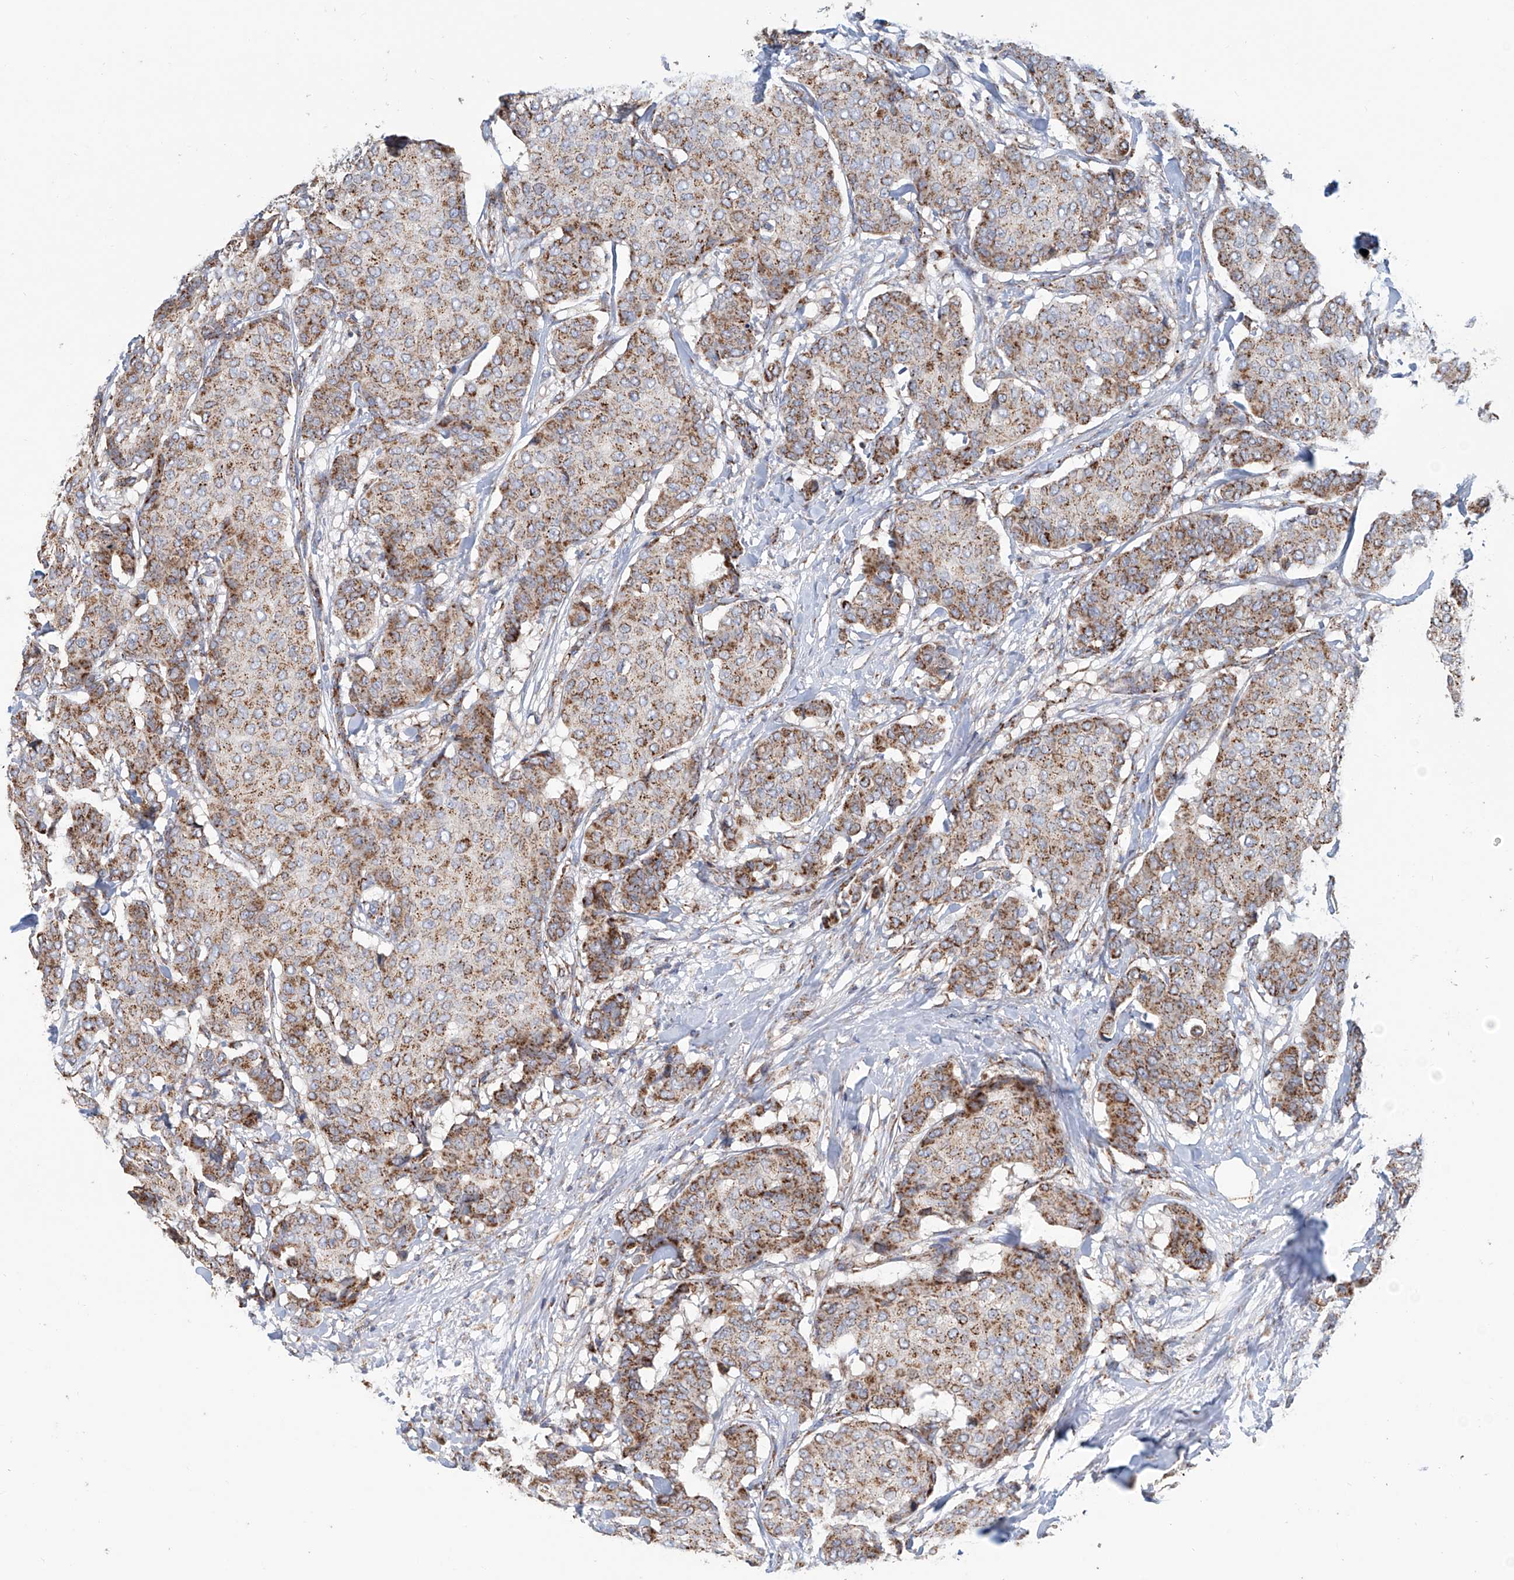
{"staining": {"intensity": "moderate", "quantity": ">75%", "location": "cytoplasmic/membranous"}, "tissue": "breast cancer", "cell_type": "Tumor cells", "image_type": "cancer", "snomed": [{"axis": "morphology", "description": "Duct carcinoma"}, {"axis": "topography", "description": "Breast"}], "caption": "Protein staining shows moderate cytoplasmic/membranous staining in about >75% of tumor cells in breast infiltrating ductal carcinoma.", "gene": "MCL1", "patient": {"sex": "female", "age": 75}}